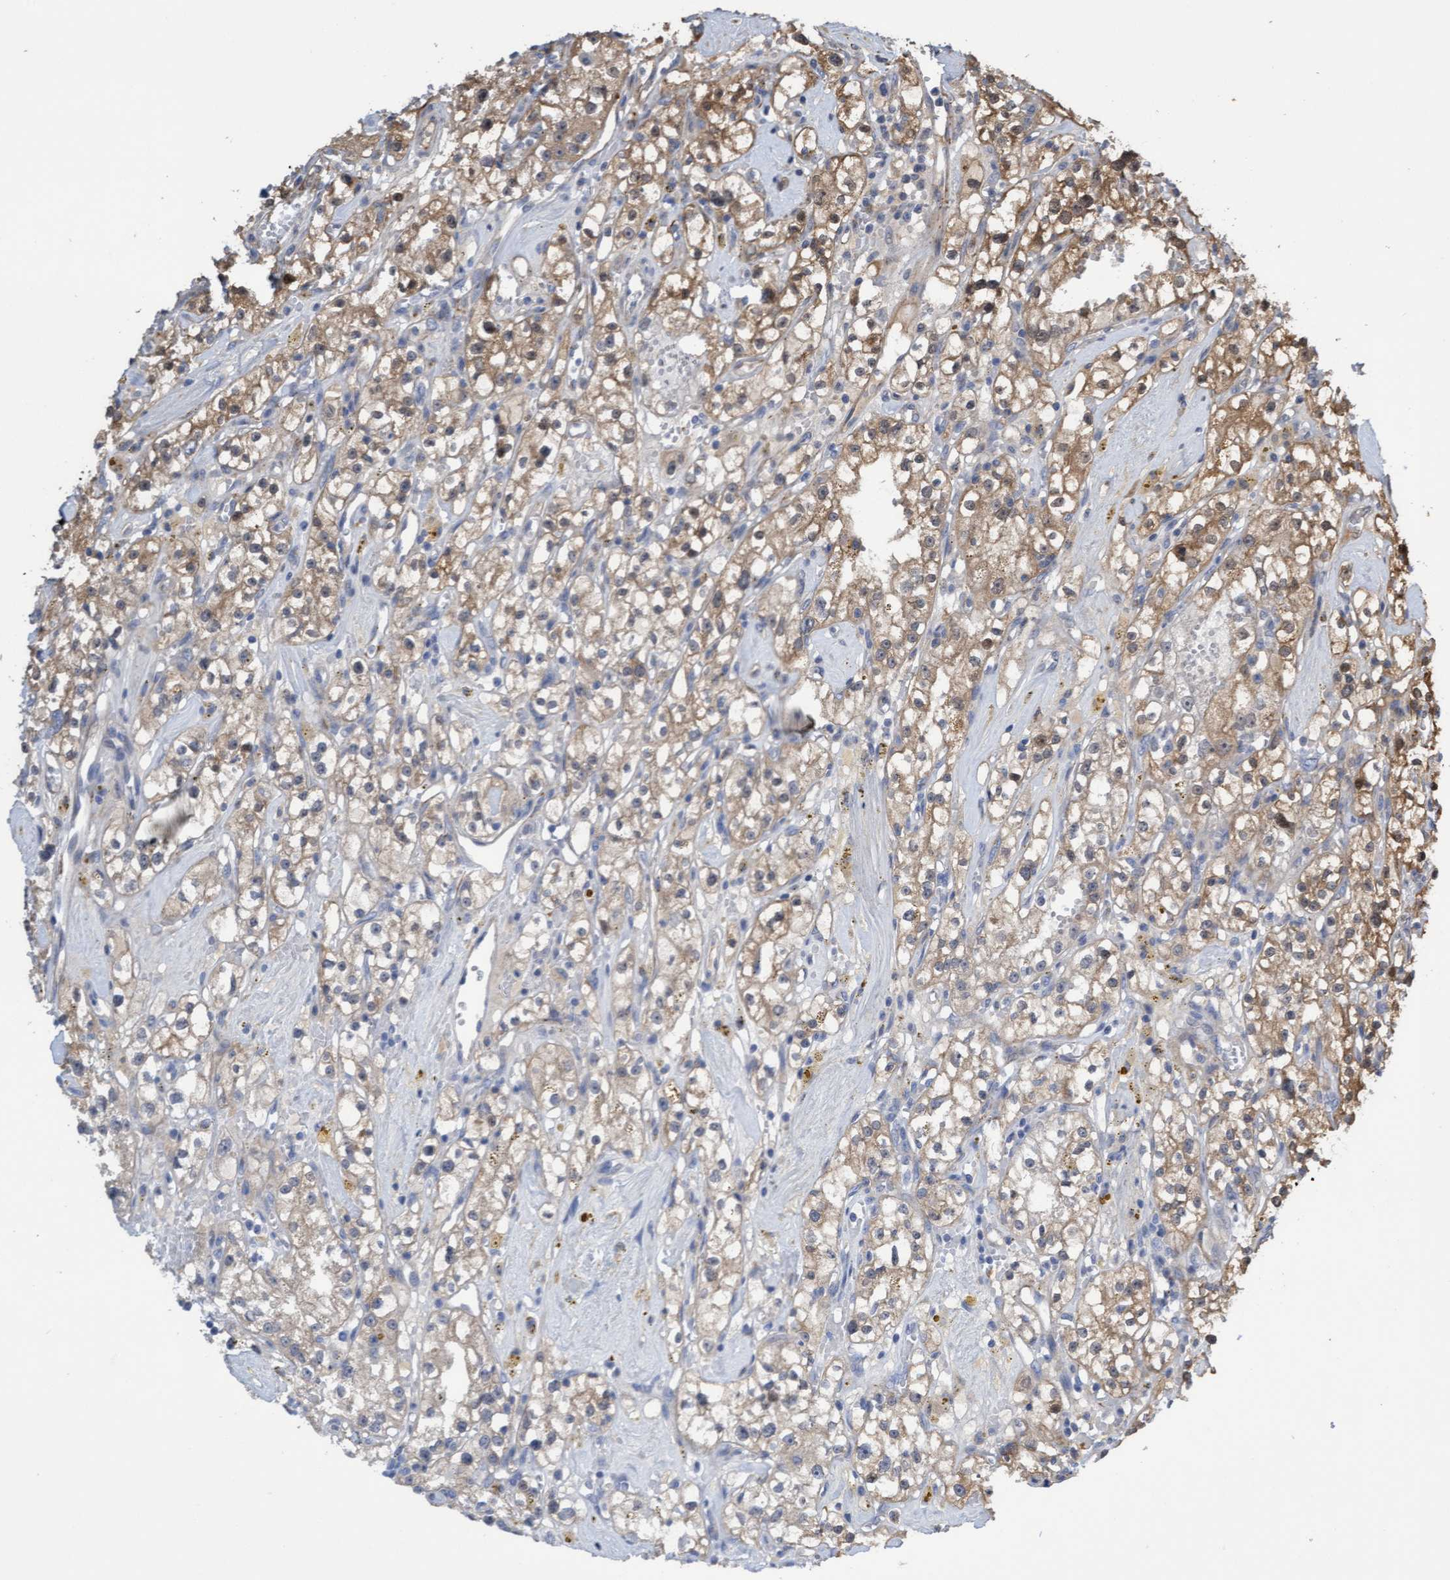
{"staining": {"intensity": "weak", "quantity": ">75%", "location": "cytoplasmic/membranous"}, "tissue": "renal cancer", "cell_type": "Tumor cells", "image_type": "cancer", "snomed": [{"axis": "morphology", "description": "Adenocarcinoma, NOS"}, {"axis": "topography", "description": "Kidney"}], "caption": "Protein analysis of renal cancer tissue demonstrates weak cytoplasmic/membranous staining in about >75% of tumor cells.", "gene": "ITFG1", "patient": {"sex": "male", "age": 56}}